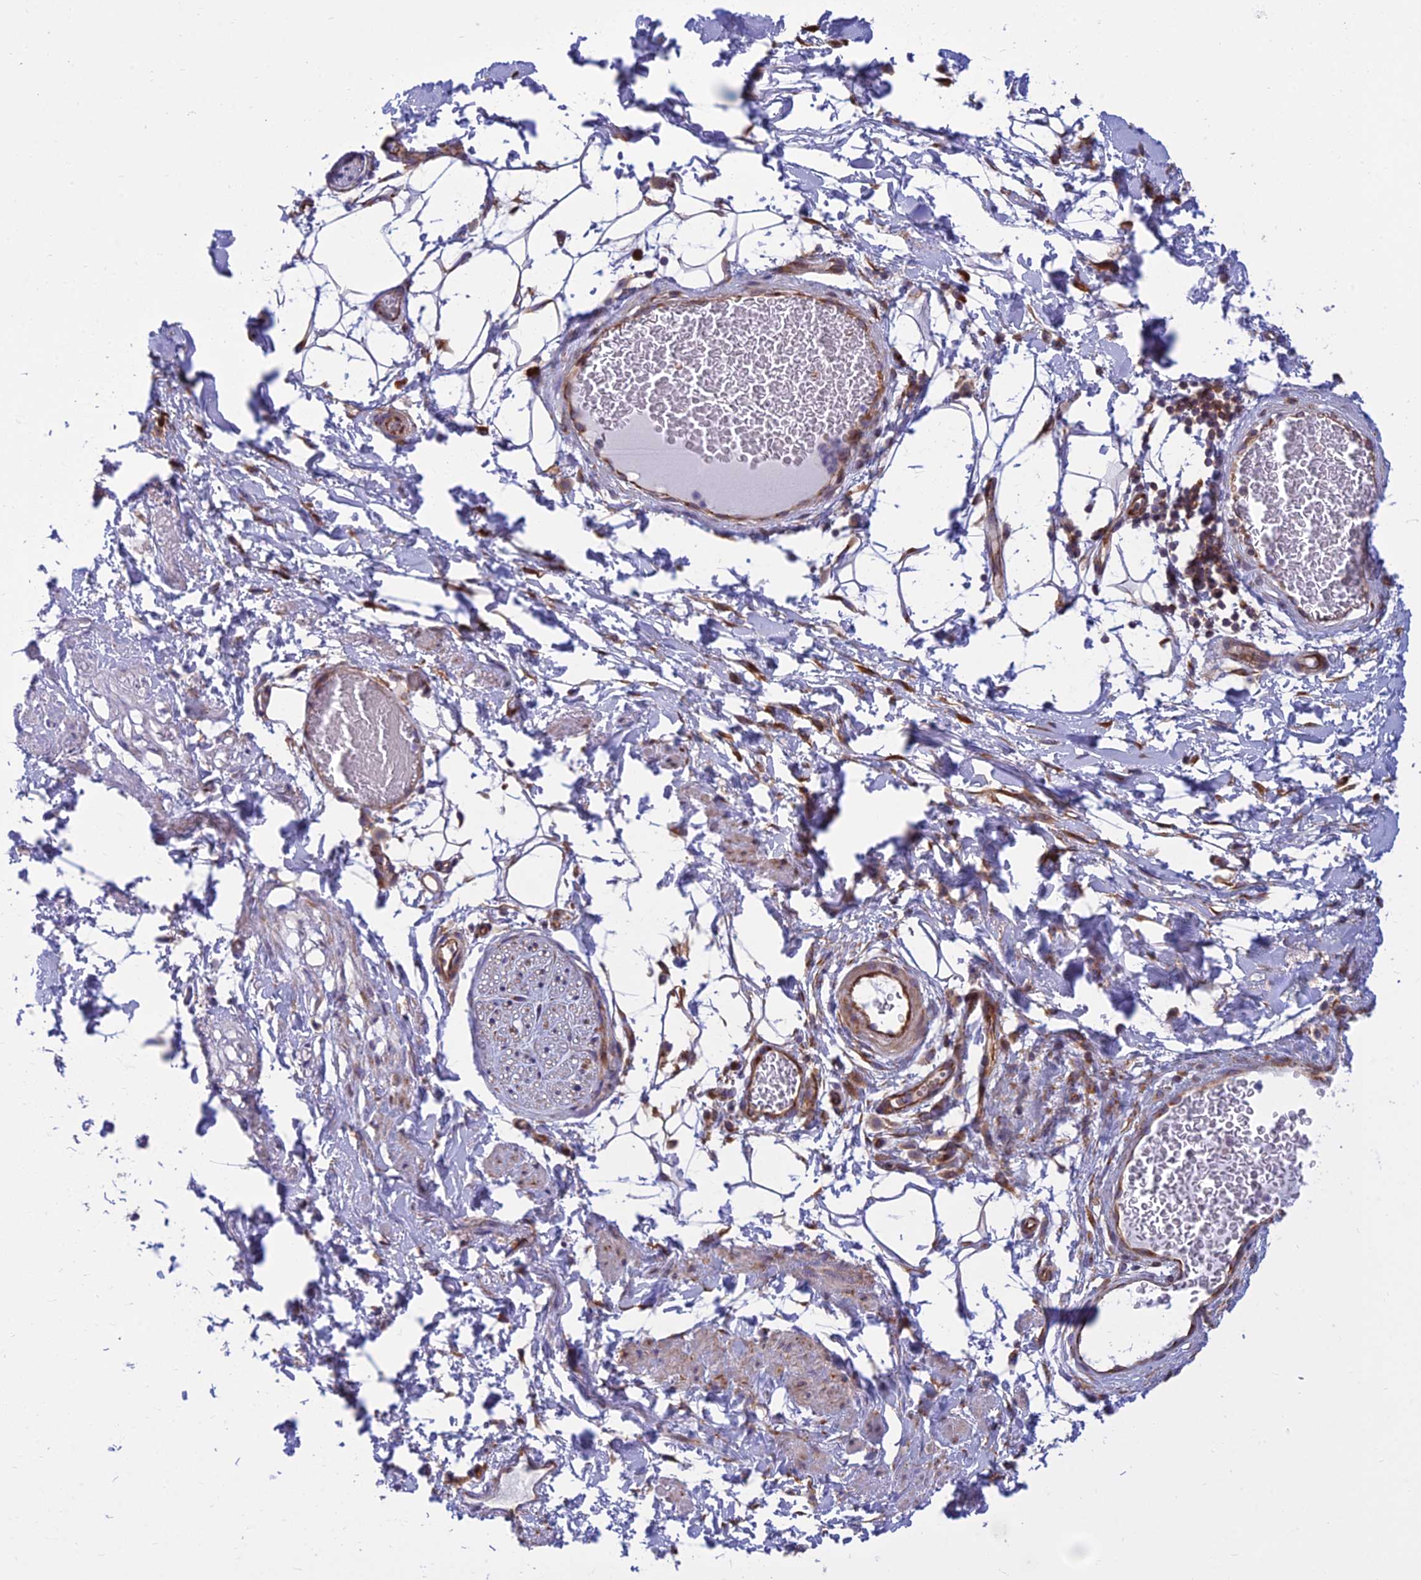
{"staining": {"intensity": "moderate", "quantity": "25%-75%", "location": "cytoplasmic/membranous,nuclear"}, "tissue": "adipose tissue", "cell_type": "Adipocytes", "image_type": "normal", "snomed": [{"axis": "morphology", "description": "Normal tissue, NOS"}, {"axis": "morphology", "description": "Adenocarcinoma, NOS"}, {"axis": "topography", "description": "Rectum"}, {"axis": "topography", "description": "Vagina"}, {"axis": "topography", "description": "Peripheral nerve tissue"}], "caption": "Moderate cytoplasmic/membranous,nuclear positivity for a protein is present in approximately 25%-75% of adipocytes of unremarkable adipose tissue using immunohistochemistry.", "gene": "RPL17", "patient": {"sex": "female", "age": 71}}